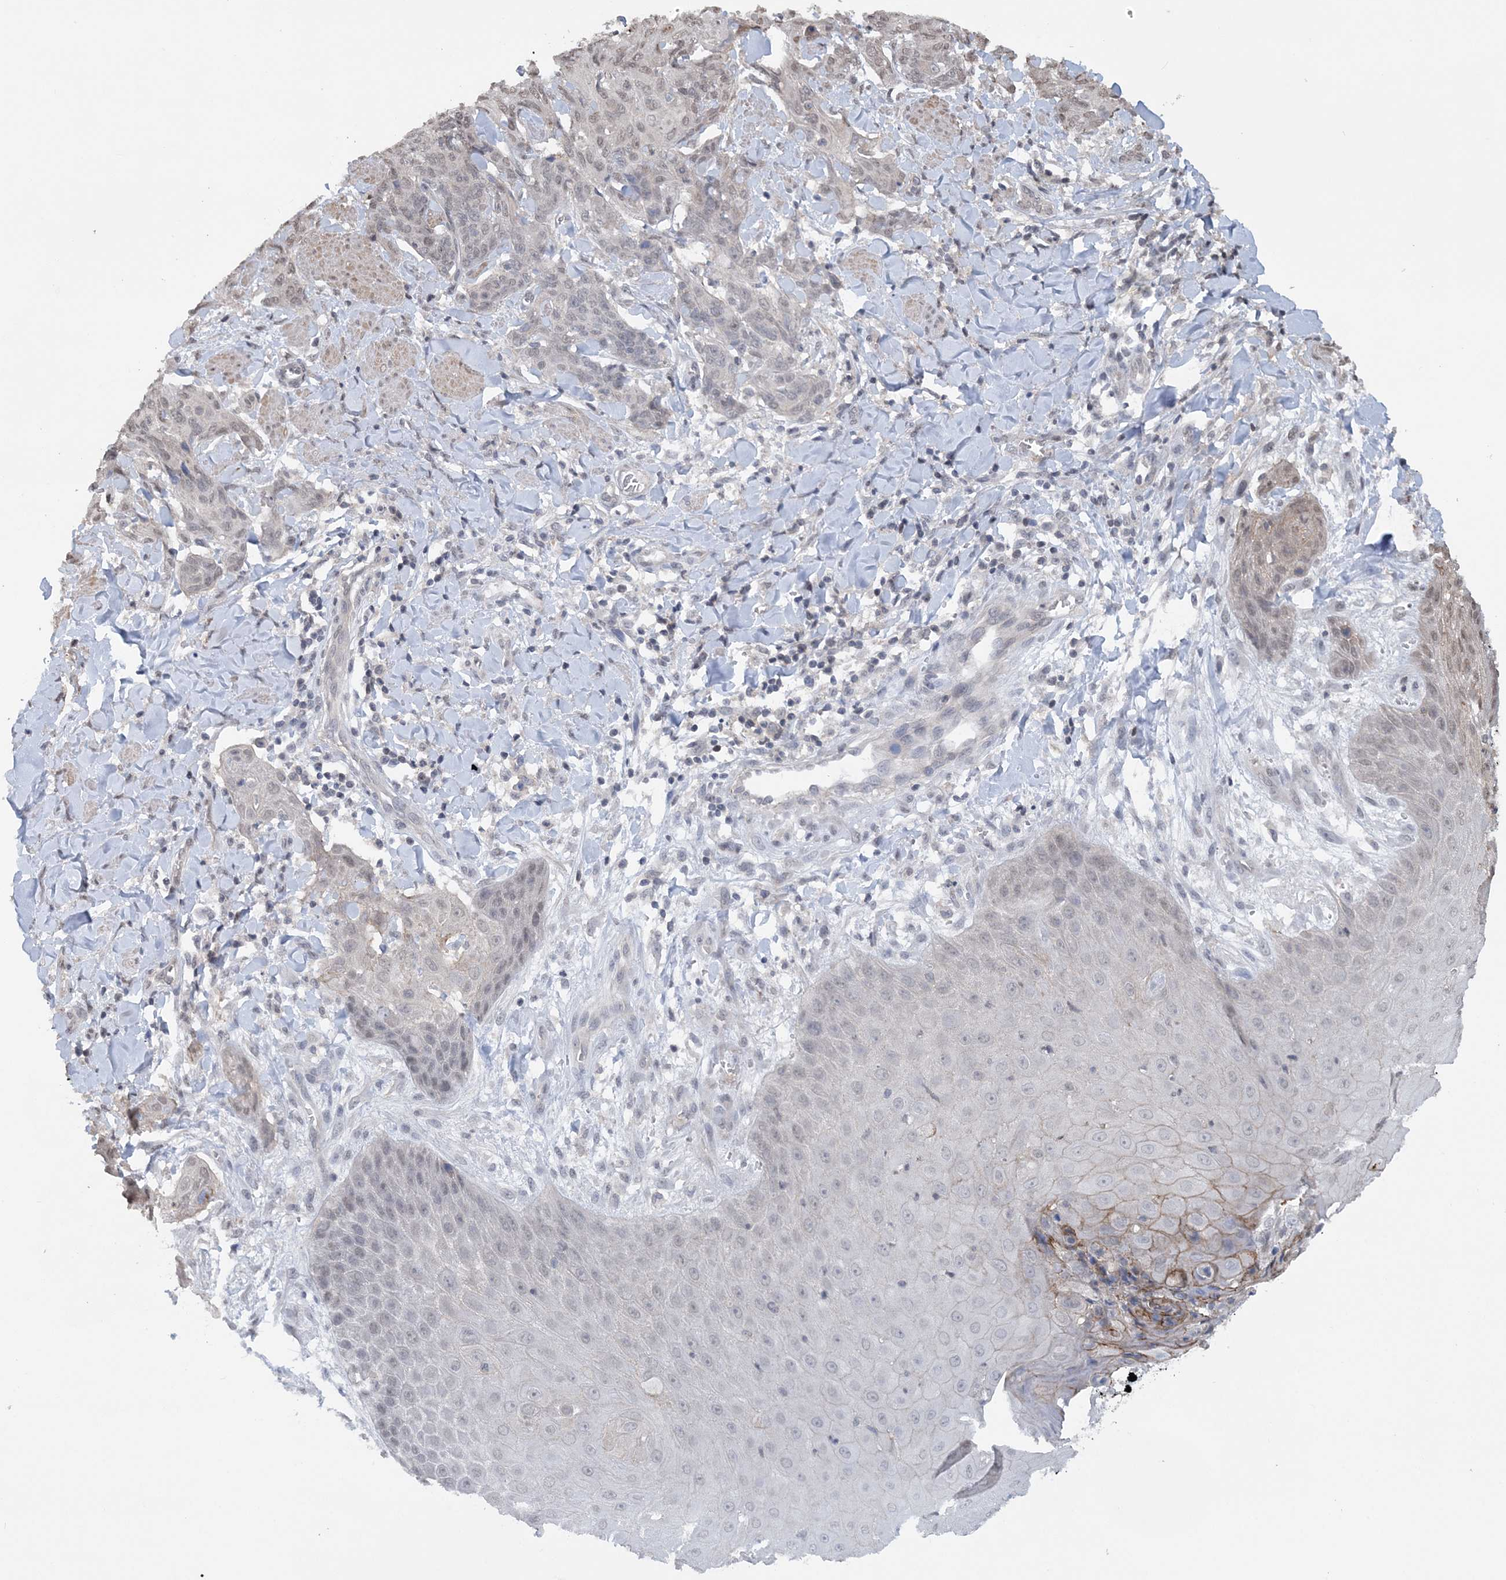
{"staining": {"intensity": "weak", "quantity": "<25%", "location": "nuclear"}, "tissue": "skin cancer", "cell_type": "Tumor cells", "image_type": "cancer", "snomed": [{"axis": "morphology", "description": "Squamous cell carcinoma, NOS"}, {"axis": "topography", "description": "Skin"}, {"axis": "topography", "description": "Vulva"}], "caption": "Photomicrograph shows no protein staining in tumor cells of squamous cell carcinoma (skin) tissue.", "gene": "CCDC152", "patient": {"sex": "female", "age": 85}}